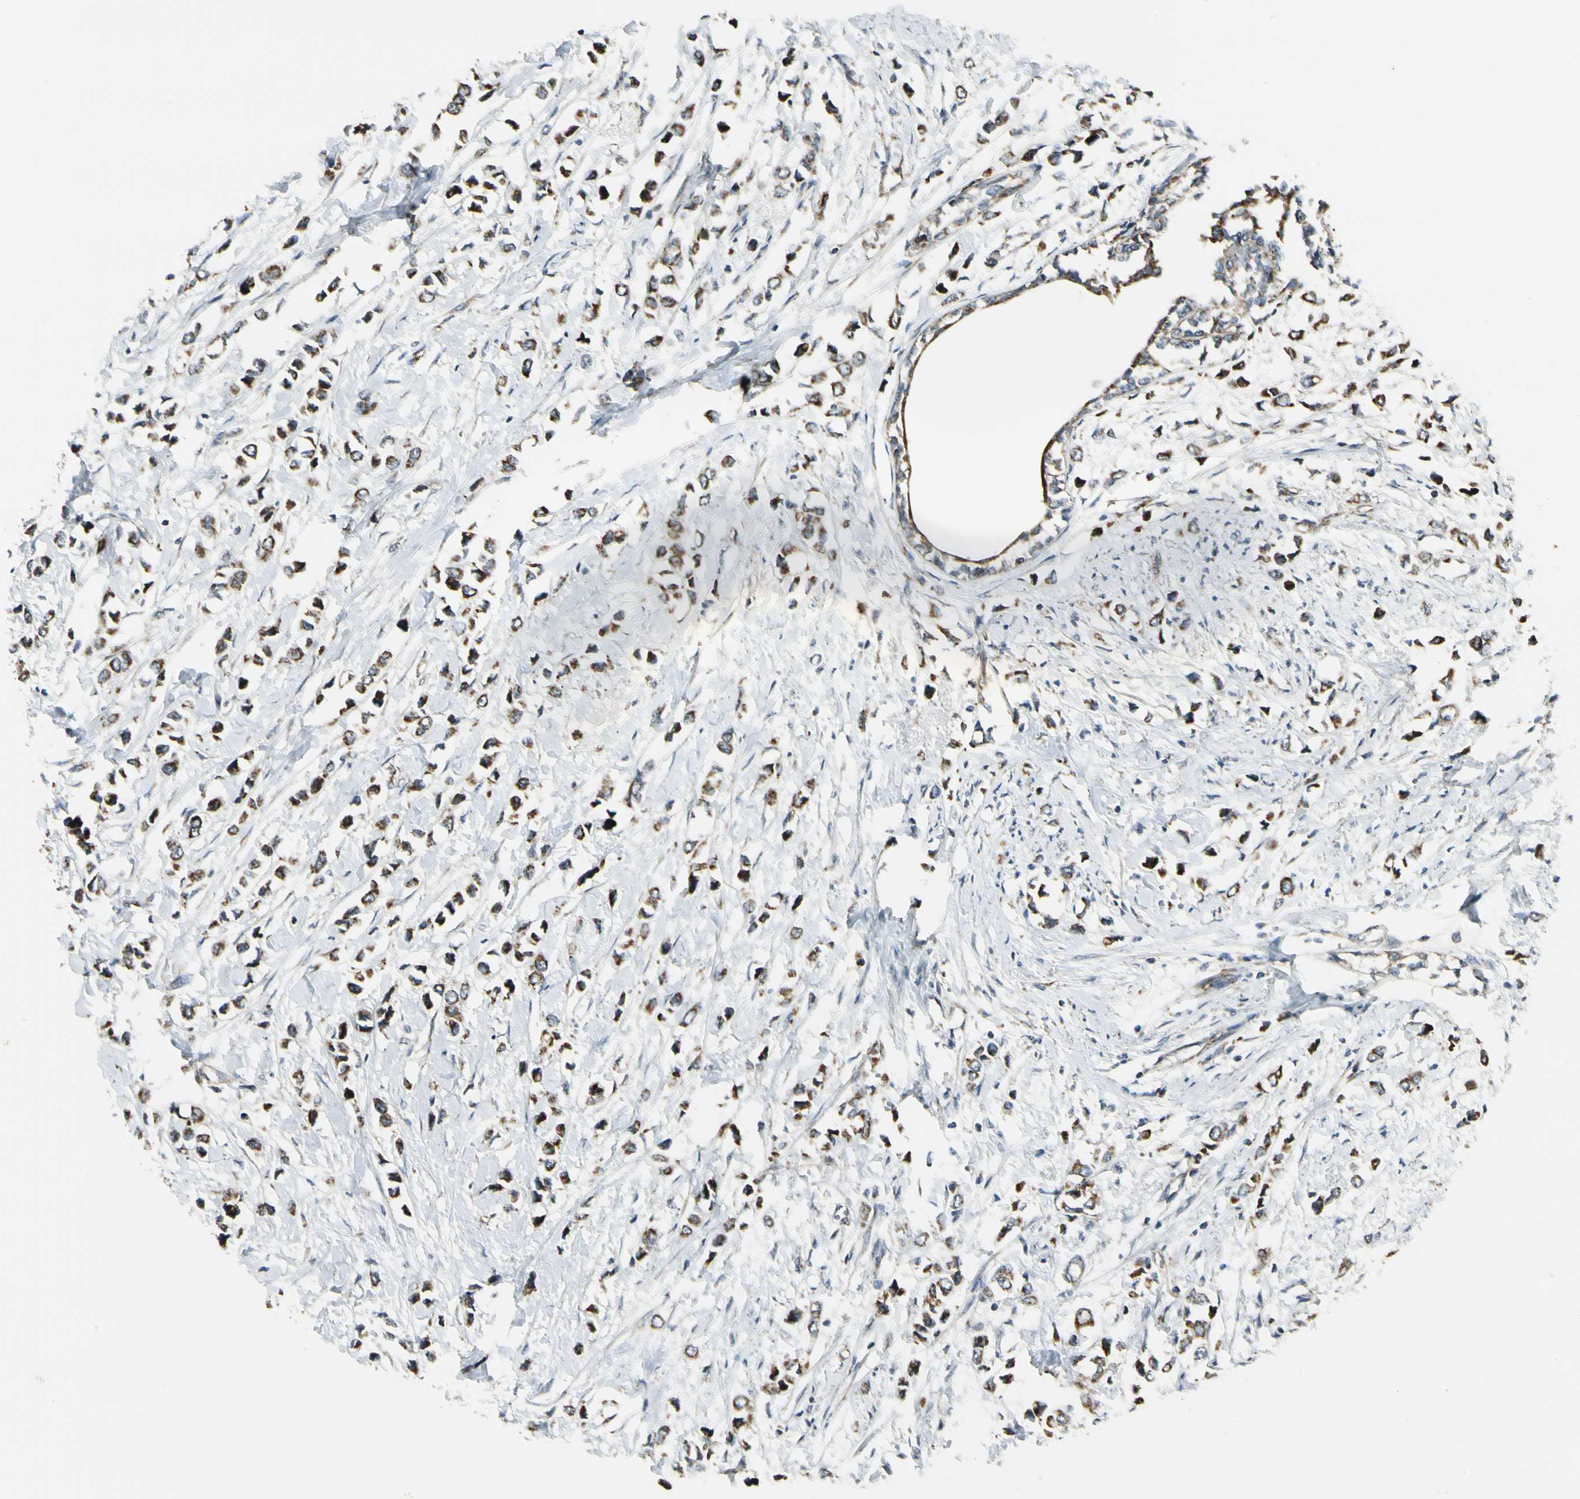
{"staining": {"intensity": "strong", "quantity": ">75%", "location": "cytoplasmic/membranous"}, "tissue": "breast cancer", "cell_type": "Tumor cells", "image_type": "cancer", "snomed": [{"axis": "morphology", "description": "Lobular carcinoma"}, {"axis": "topography", "description": "Breast"}], "caption": "A high amount of strong cytoplasmic/membranous expression is present in approximately >75% of tumor cells in breast cancer tissue.", "gene": "EPHB3", "patient": {"sex": "female", "age": 51}}